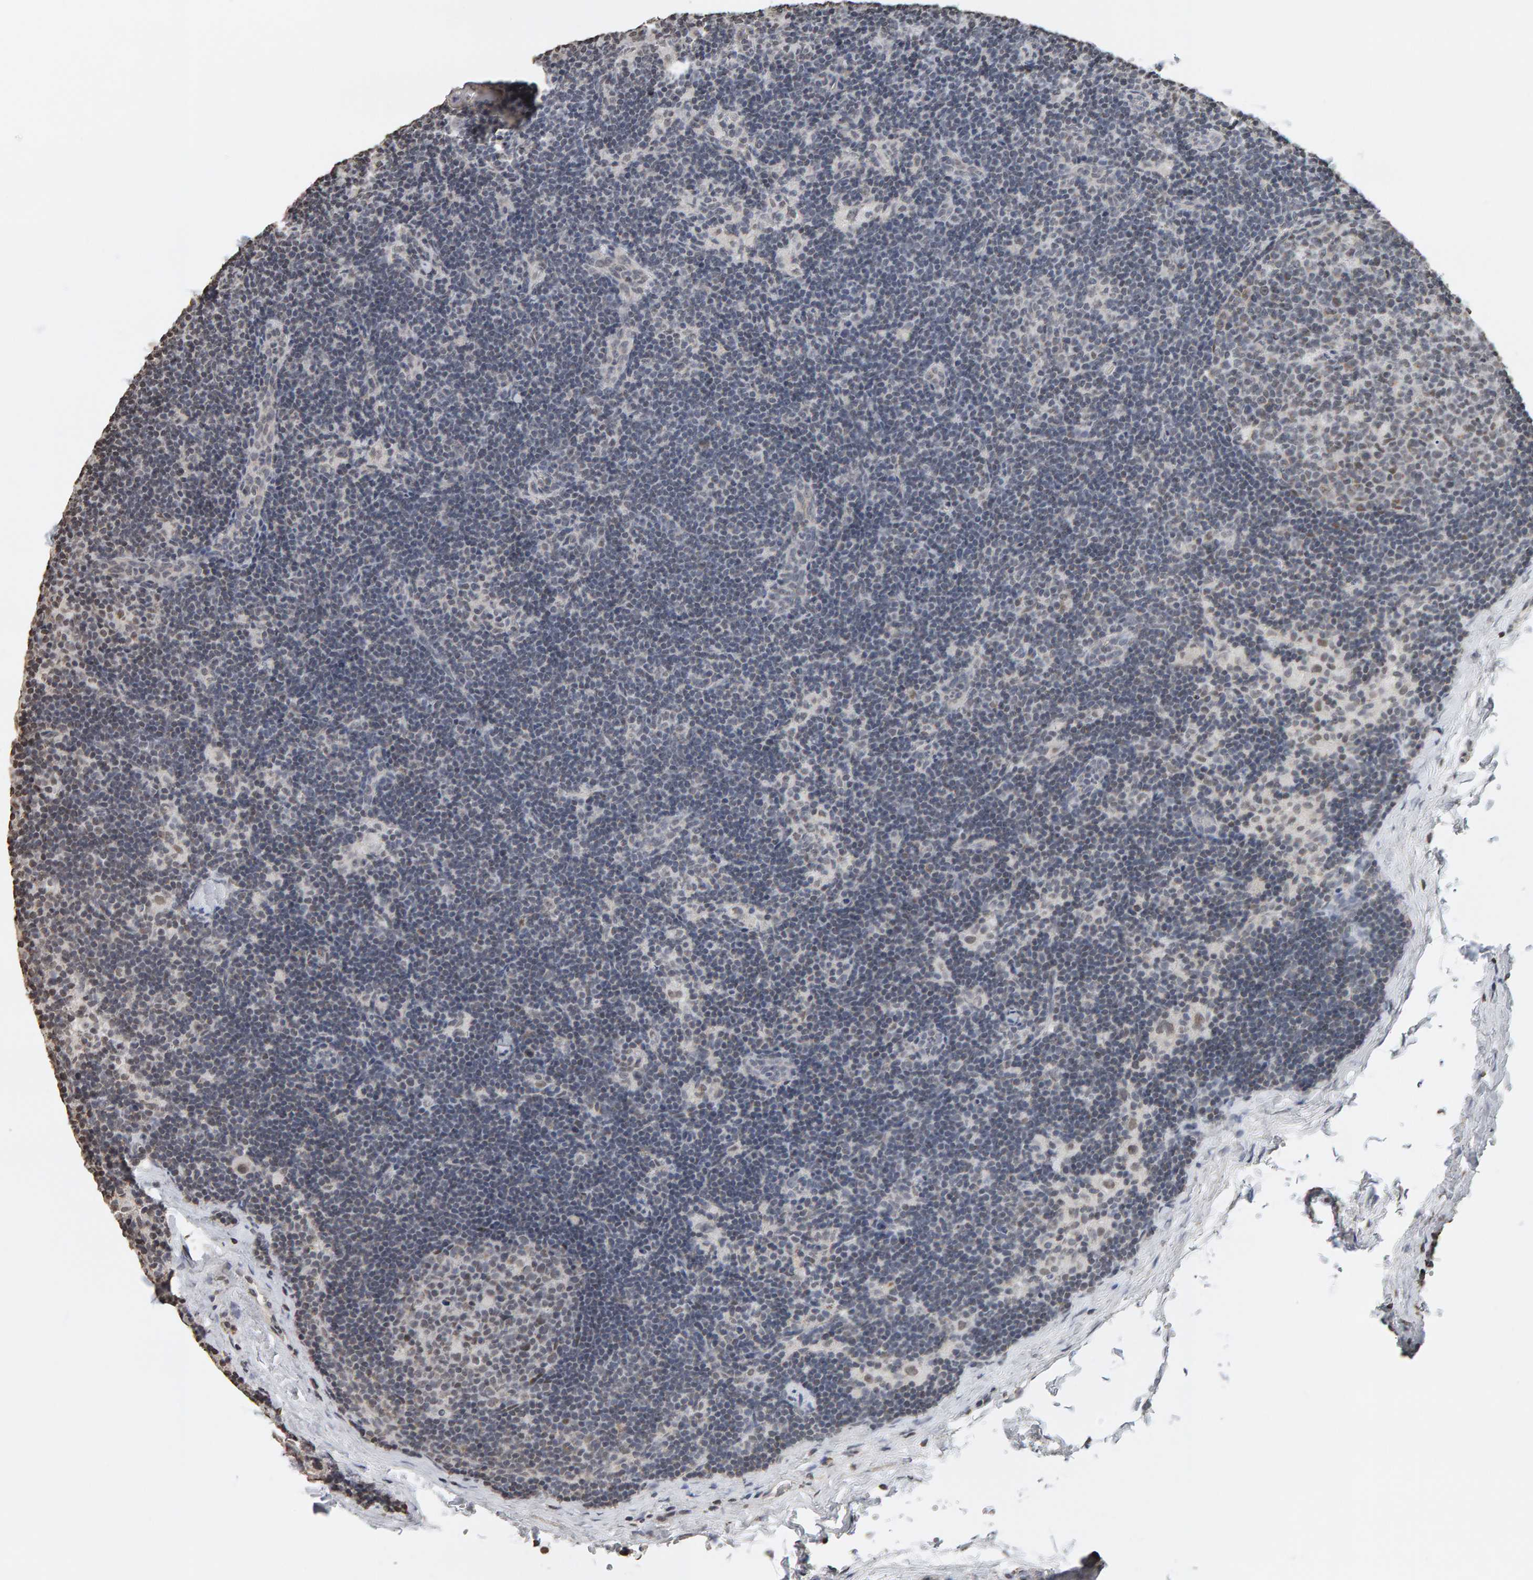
{"staining": {"intensity": "weak", "quantity": "<25%", "location": "nuclear"}, "tissue": "lymph node", "cell_type": "Germinal center cells", "image_type": "normal", "snomed": [{"axis": "morphology", "description": "Normal tissue, NOS"}, {"axis": "topography", "description": "Lymph node"}], "caption": "High power microscopy photomicrograph of an immunohistochemistry photomicrograph of unremarkable lymph node, revealing no significant positivity in germinal center cells. (DAB (3,3'-diaminobenzidine) immunohistochemistry (IHC), high magnification).", "gene": "AFF4", "patient": {"sex": "female", "age": 22}}